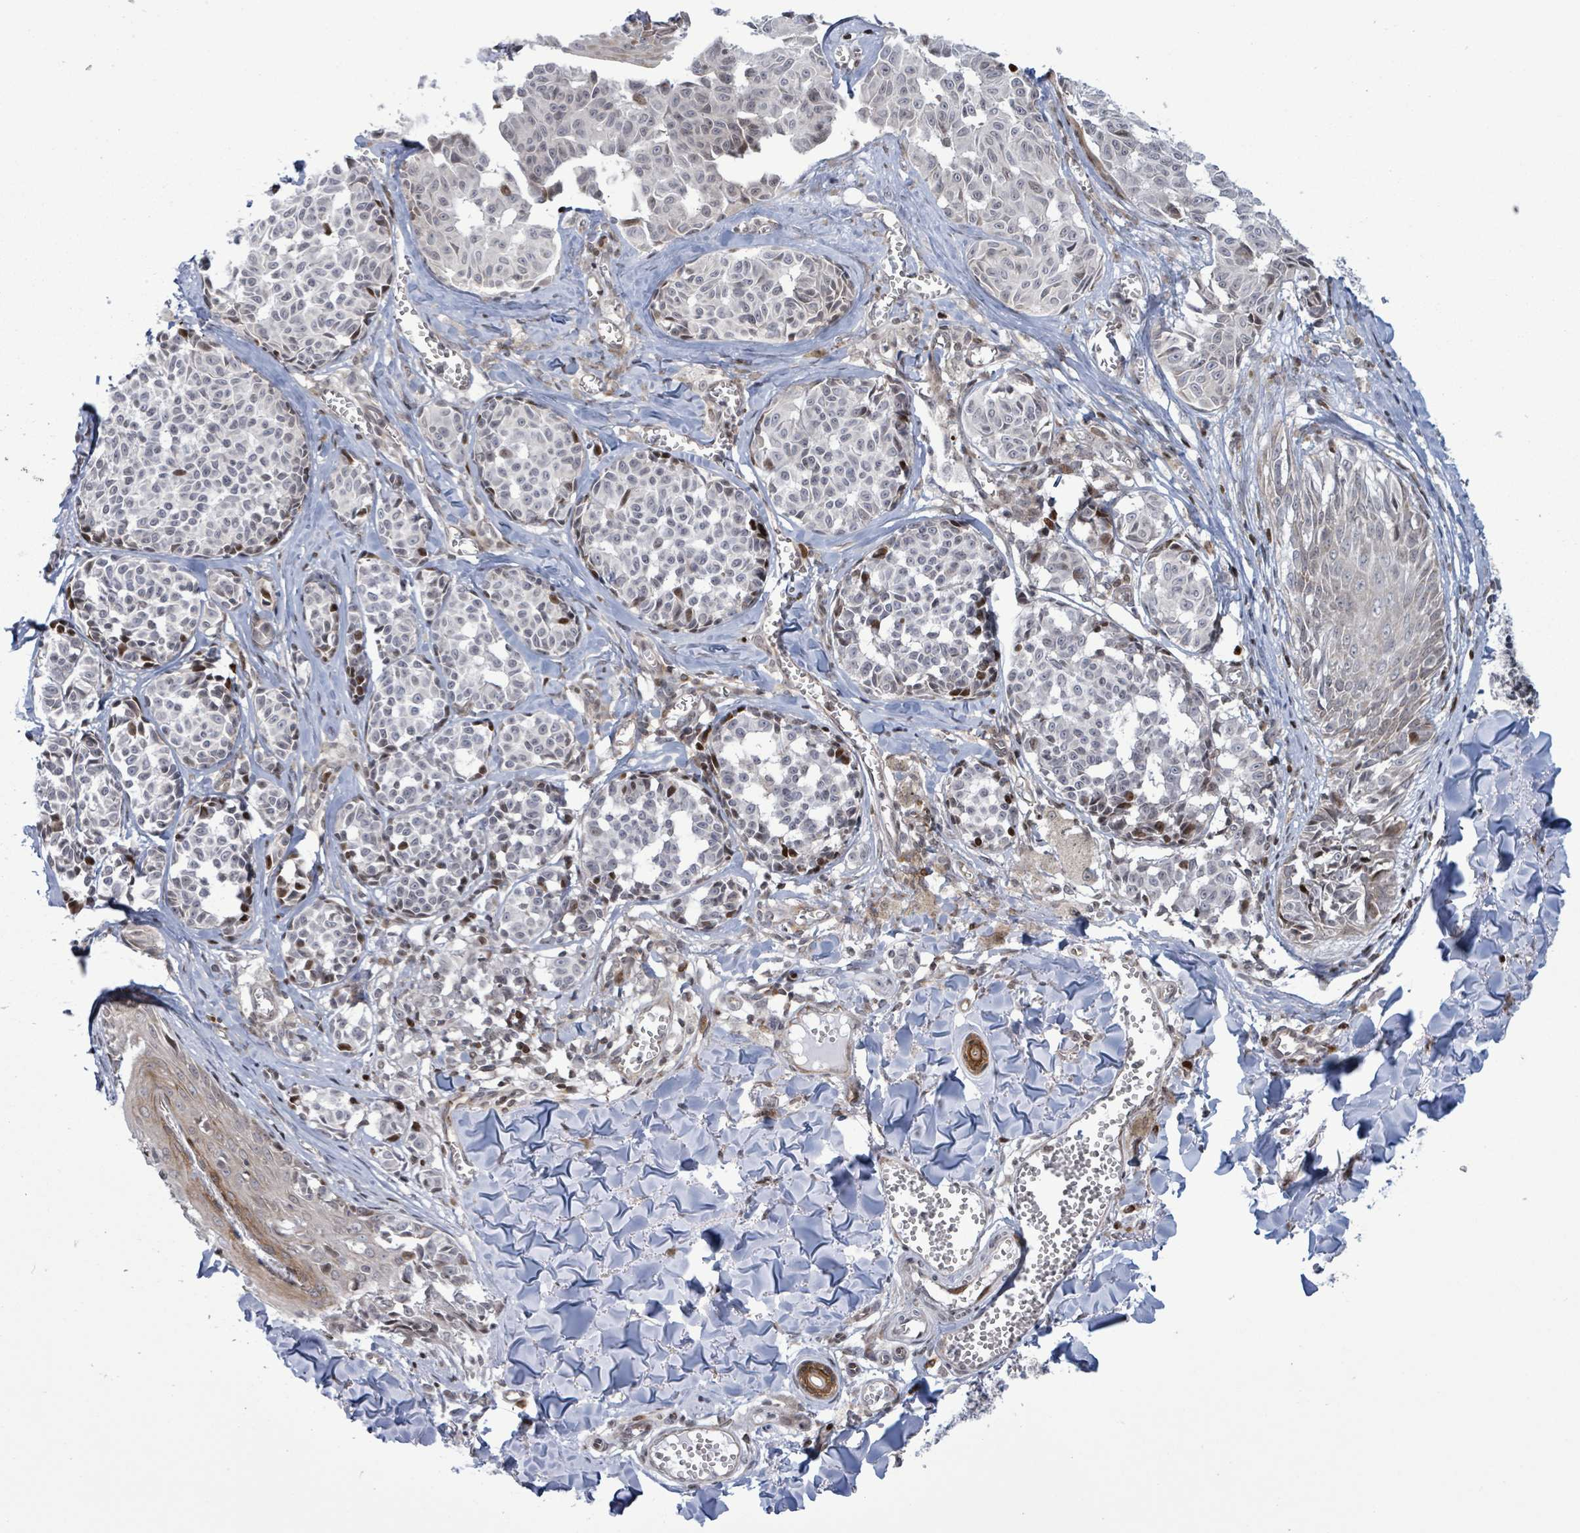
{"staining": {"intensity": "moderate", "quantity": "<25%", "location": "nuclear"}, "tissue": "melanoma", "cell_type": "Tumor cells", "image_type": "cancer", "snomed": [{"axis": "morphology", "description": "Malignant melanoma, NOS"}, {"axis": "topography", "description": "Skin"}], "caption": "The photomicrograph shows staining of malignant melanoma, revealing moderate nuclear protein expression (brown color) within tumor cells.", "gene": "FNDC4", "patient": {"sex": "female", "age": 43}}